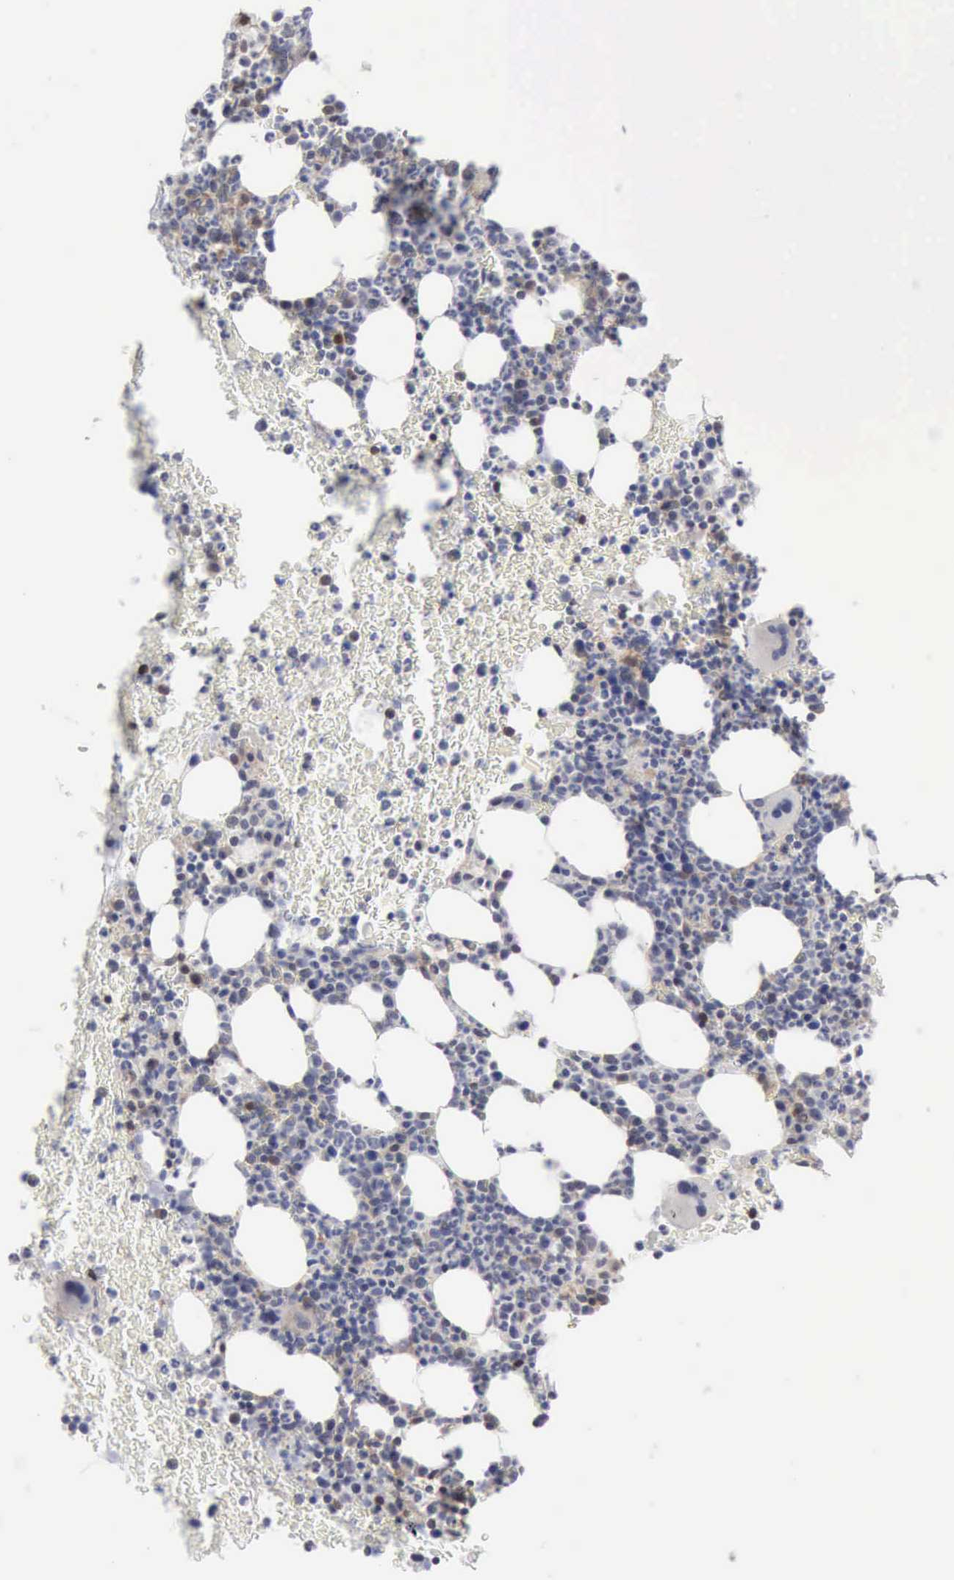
{"staining": {"intensity": "moderate", "quantity": "<25%", "location": "nuclear"}, "tissue": "bone marrow", "cell_type": "Hematopoietic cells", "image_type": "normal", "snomed": [{"axis": "morphology", "description": "Normal tissue, NOS"}, {"axis": "topography", "description": "Bone marrow"}], "caption": "Immunohistochemical staining of unremarkable bone marrow exhibits low levels of moderate nuclear staining in approximately <25% of hematopoietic cells.", "gene": "STAT1", "patient": {"sex": "female", "age": 52}}